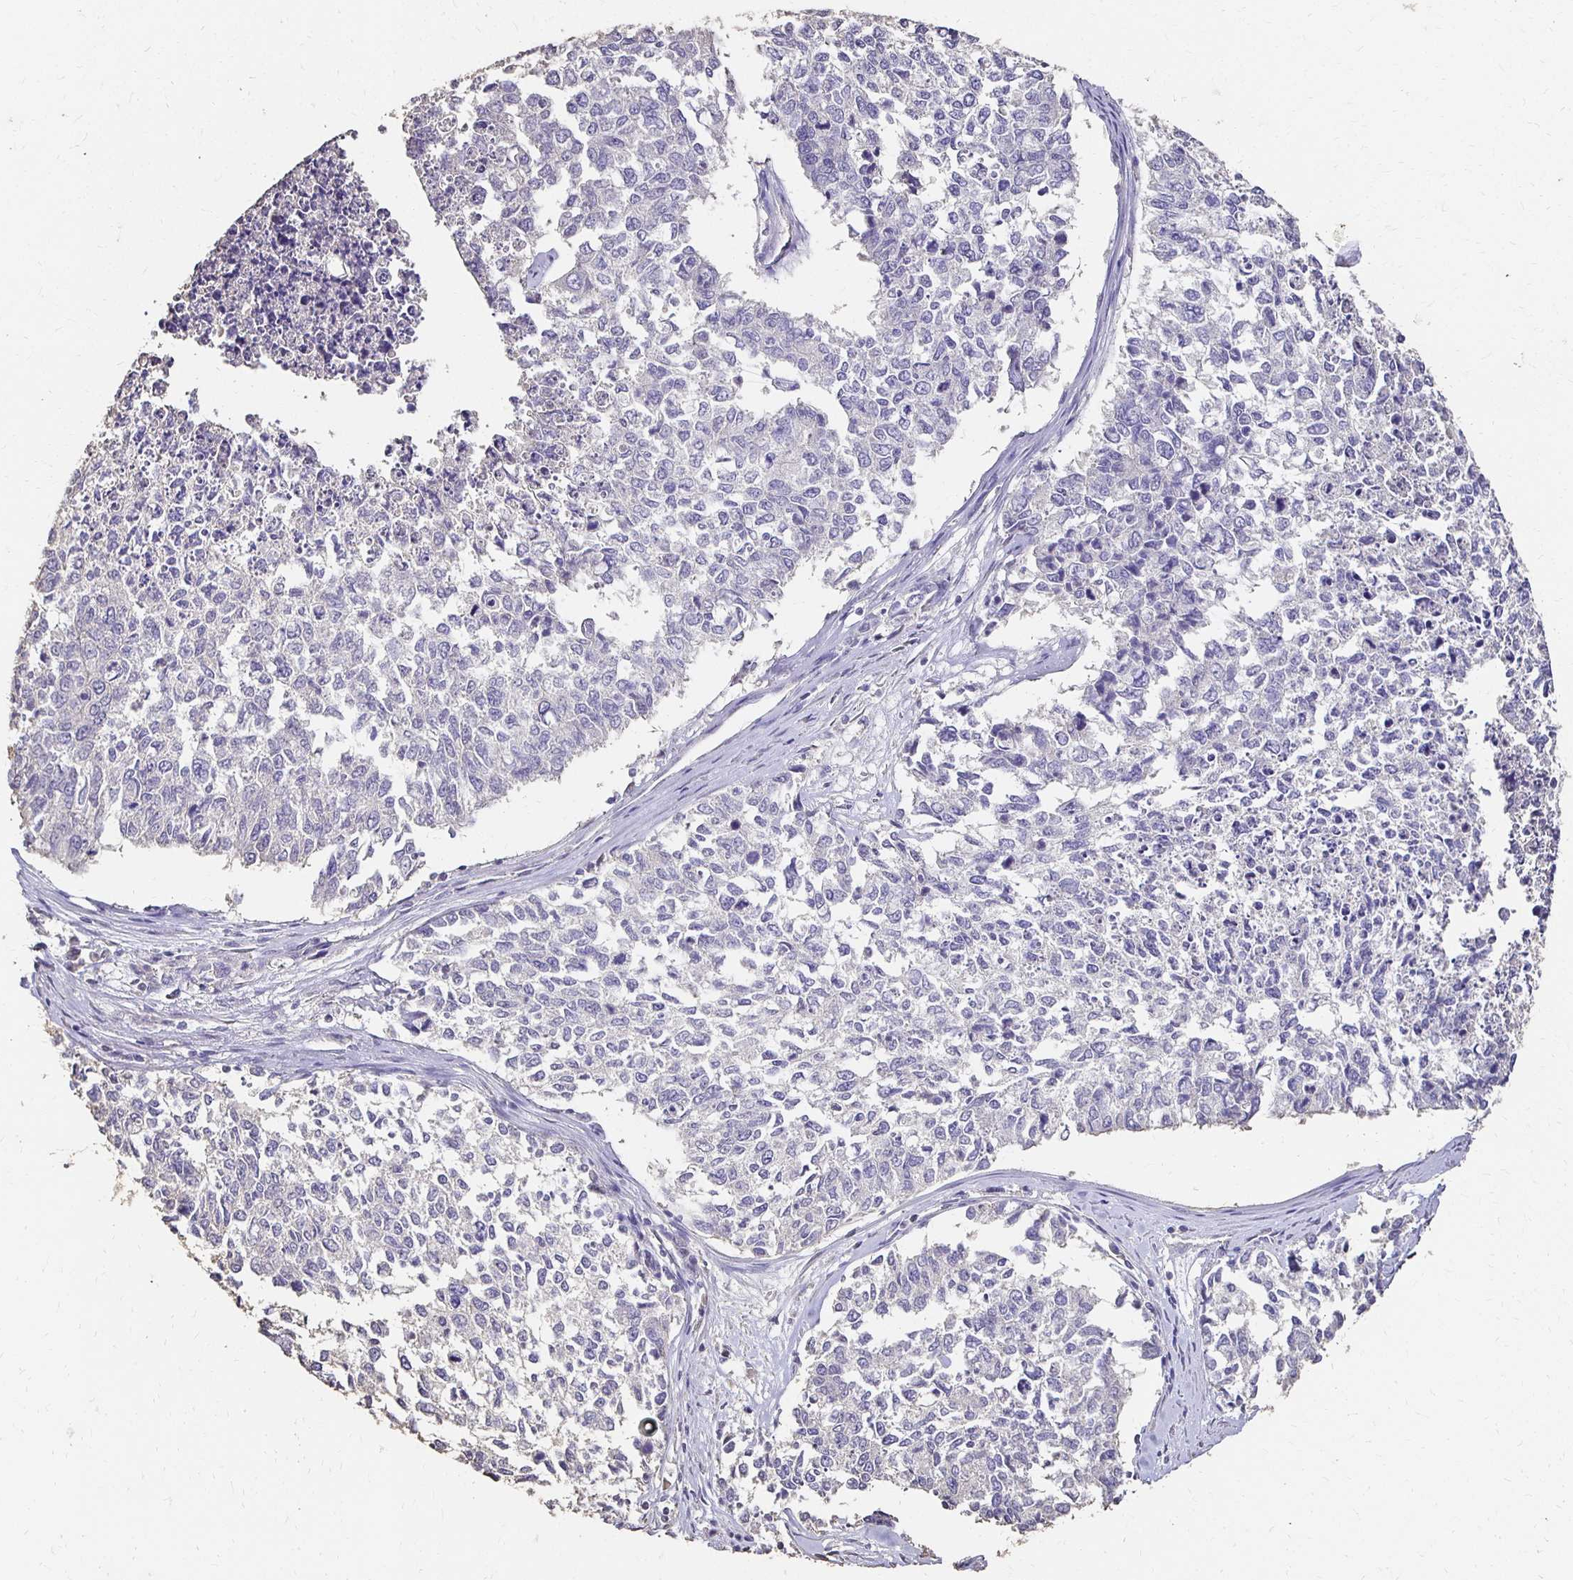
{"staining": {"intensity": "negative", "quantity": "none", "location": "none"}, "tissue": "cervical cancer", "cell_type": "Tumor cells", "image_type": "cancer", "snomed": [{"axis": "morphology", "description": "Adenocarcinoma, NOS"}, {"axis": "topography", "description": "Cervix"}], "caption": "Immunohistochemistry of cervical adenocarcinoma reveals no staining in tumor cells.", "gene": "UGT1A6", "patient": {"sex": "female", "age": 63}}